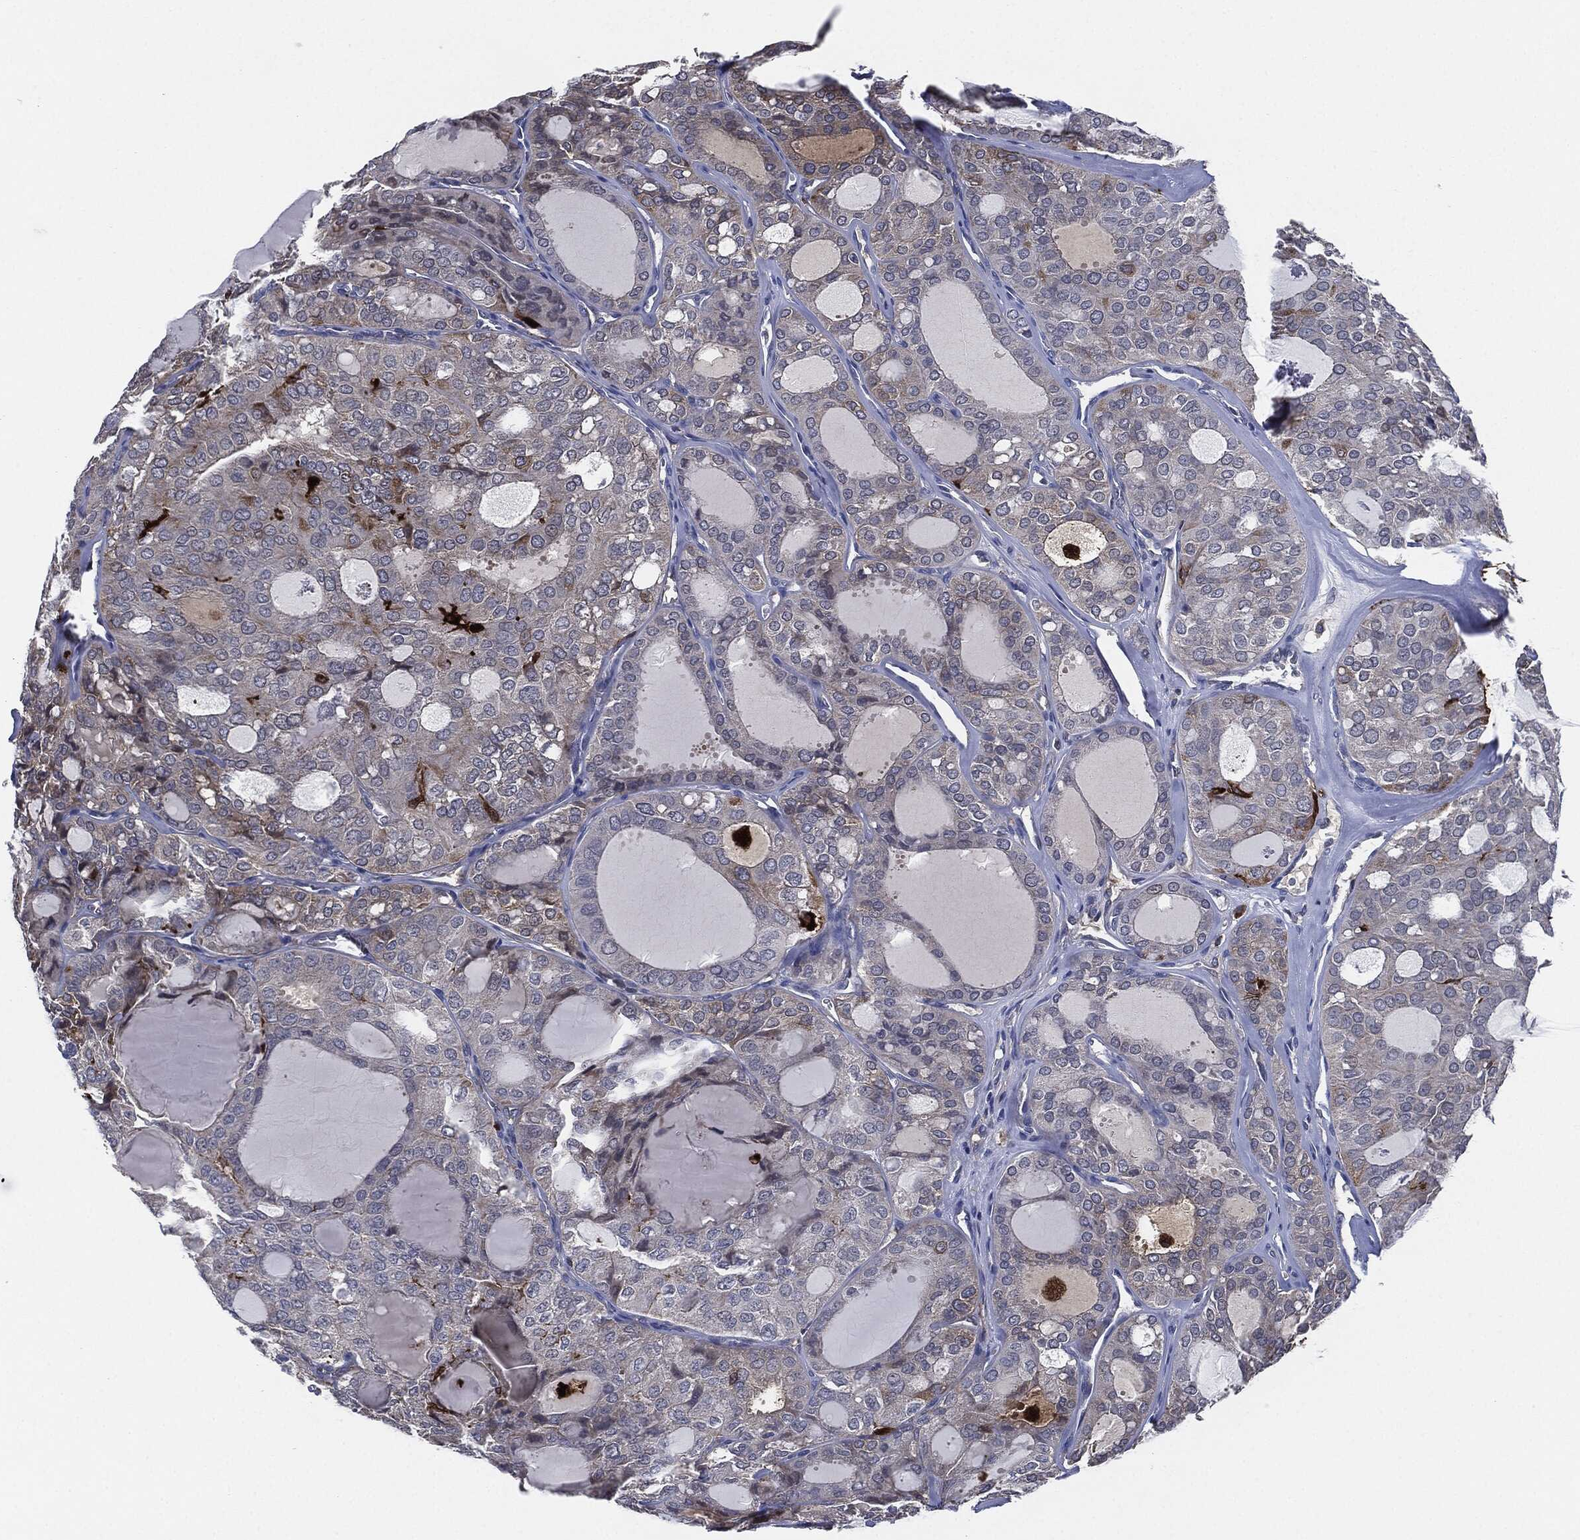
{"staining": {"intensity": "weak", "quantity": "<25%", "location": "cytoplasmic/membranous"}, "tissue": "thyroid cancer", "cell_type": "Tumor cells", "image_type": "cancer", "snomed": [{"axis": "morphology", "description": "Follicular adenoma carcinoma, NOS"}, {"axis": "topography", "description": "Thyroid gland"}], "caption": "Histopathology image shows no protein expression in tumor cells of follicular adenoma carcinoma (thyroid) tissue.", "gene": "TMEM11", "patient": {"sex": "male", "age": 75}}